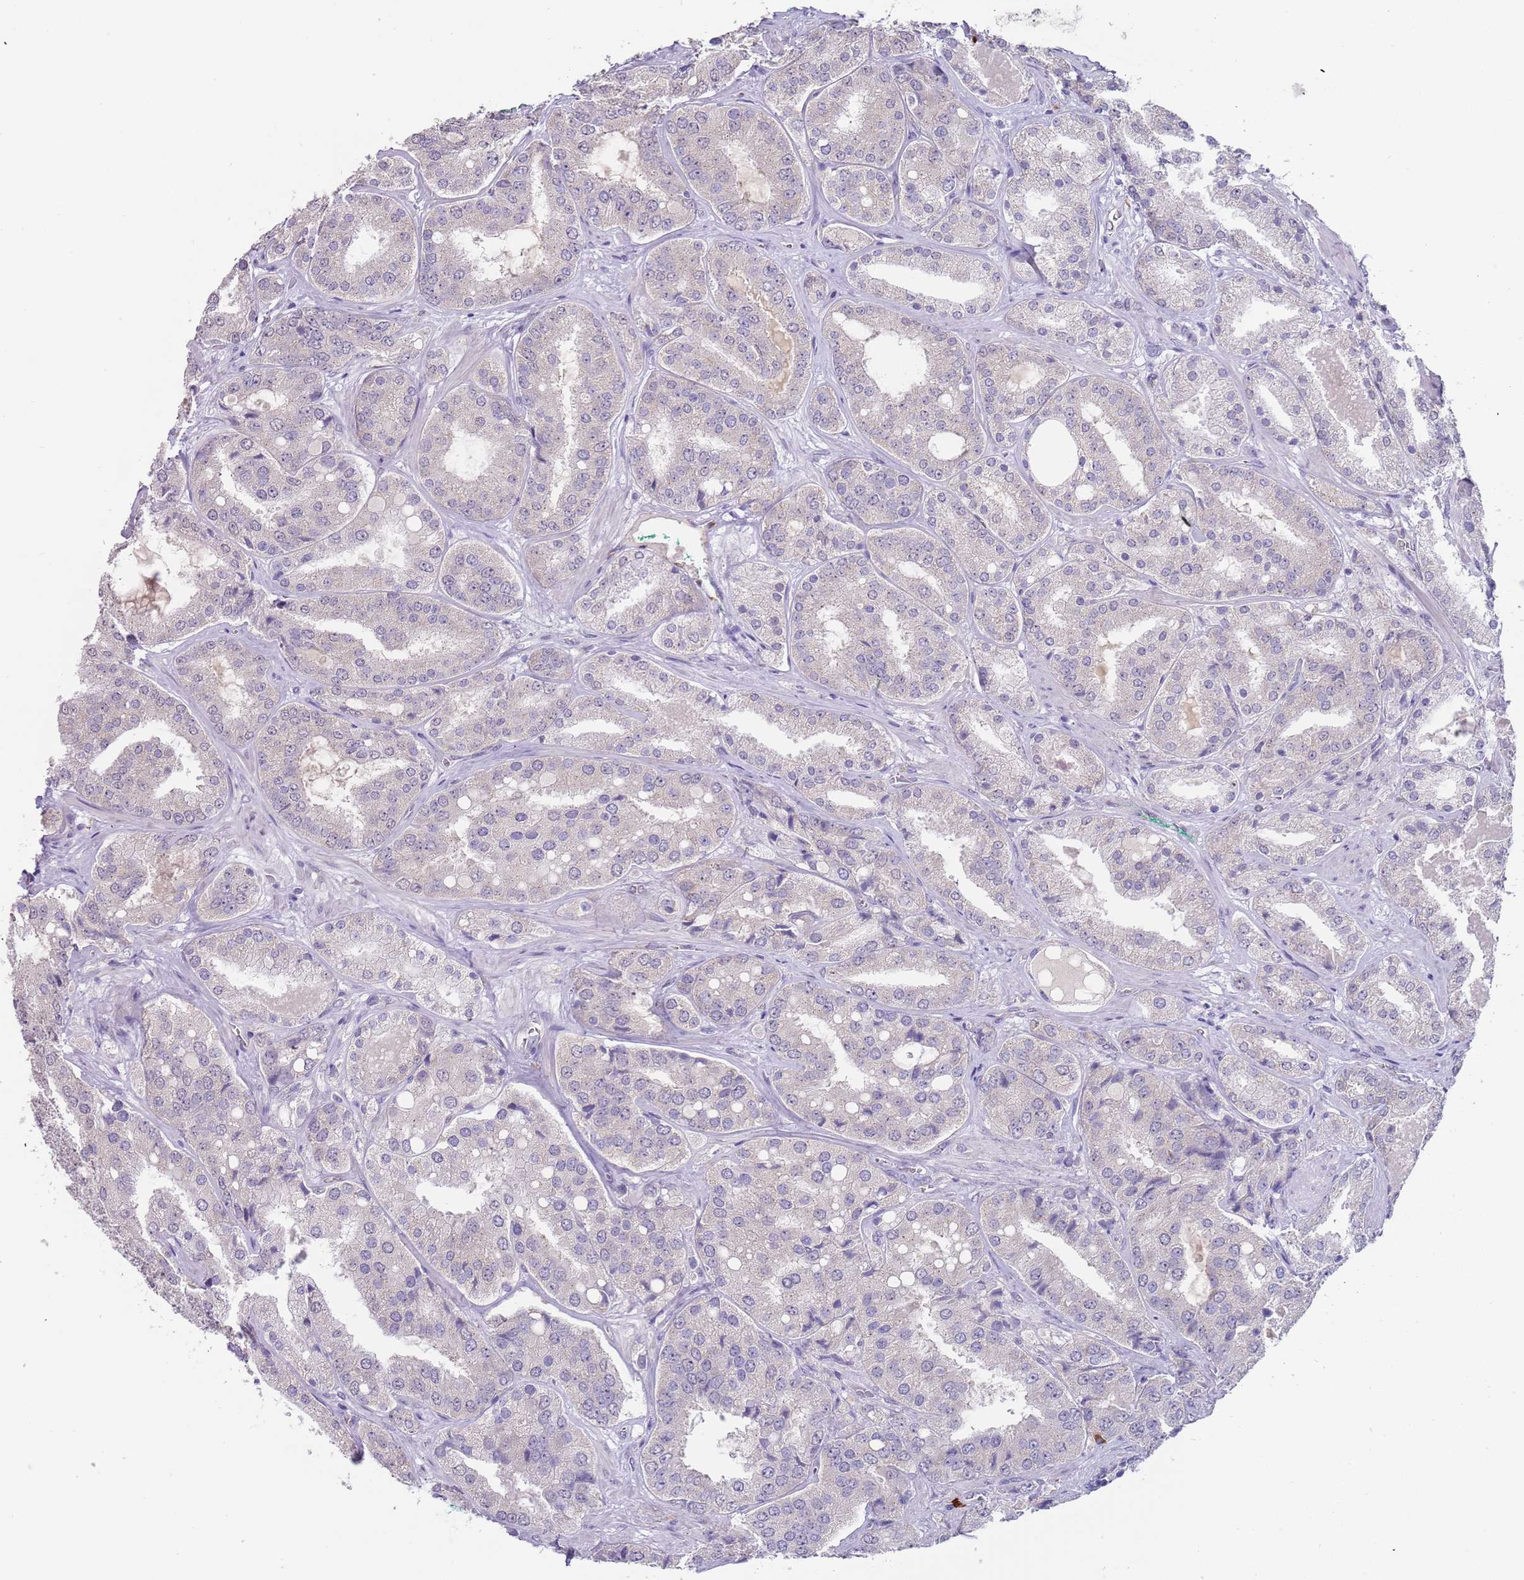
{"staining": {"intensity": "negative", "quantity": "none", "location": "none"}, "tissue": "prostate cancer", "cell_type": "Tumor cells", "image_type": "cancer", "snomed": [{"axis": "morphology", "description": "Adenocarcinoma, High grade"}, {"axis": "topography", "description": "Prostate"}], "caption": "Micrograph shows no protein expression in tumor cells of prostate high-grade adenocarcinoma tissue.", "gene": "TNRC6C", "patient": {"sex": "male", "age": 63}}